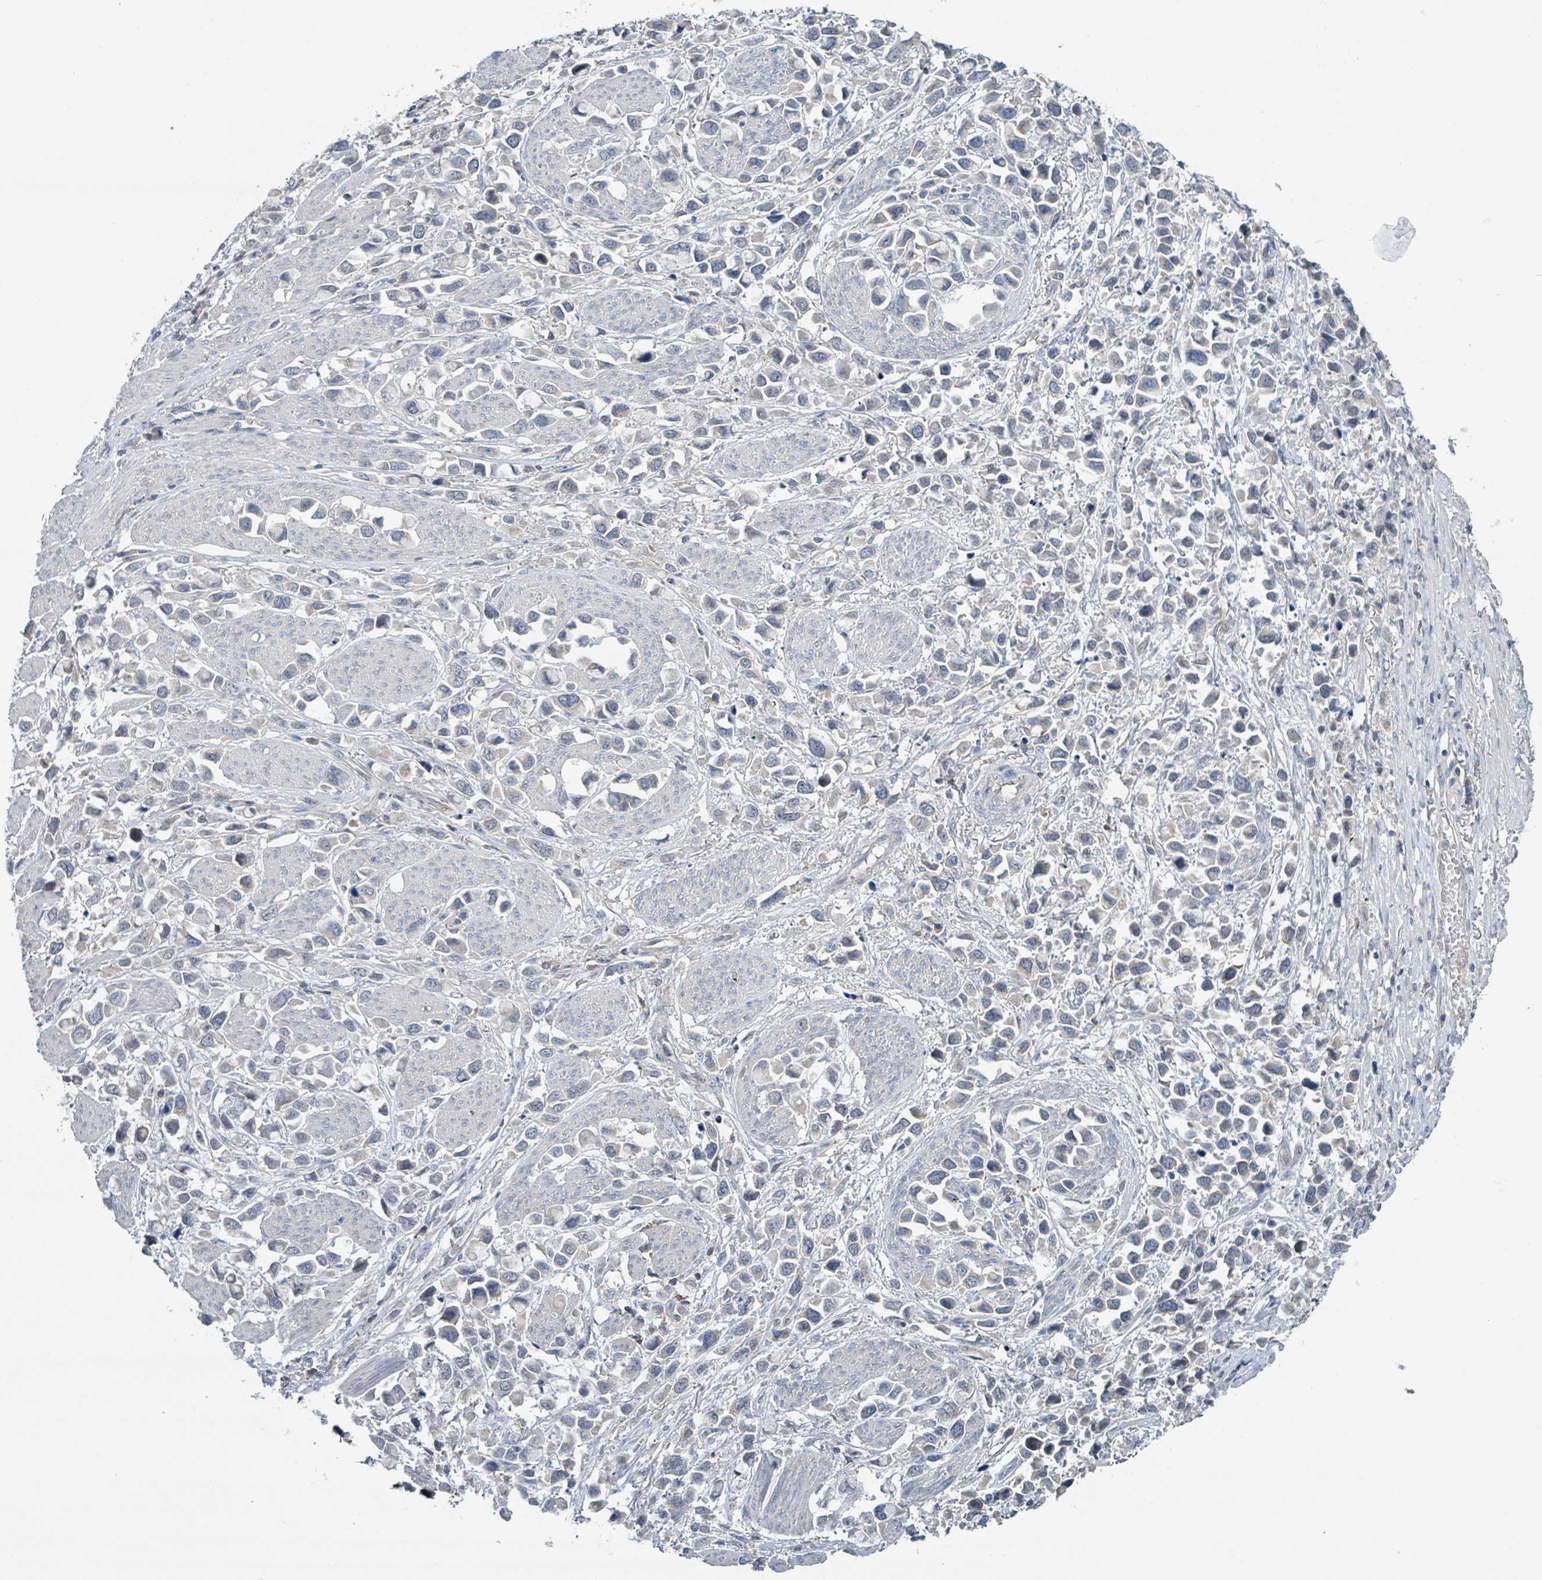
{"staining": {"intensity": "negative", "quantity": "none", "location": "none"}, "tissue": "stomach cancer", "cell_type": "Tumor cells", "image_type": "cancer", "snomed": [{"axis": "morphology", "description": "Adenocarcinoma, NOS"}, {"axis": "topography", "description": "Stomach"}], "caption": "Stomach cancer was stained to show a protein in brown. There is no significant staining in tumor cells.", "gene": "LRRC42", "patient": {"sex": "female", "age": 81}}